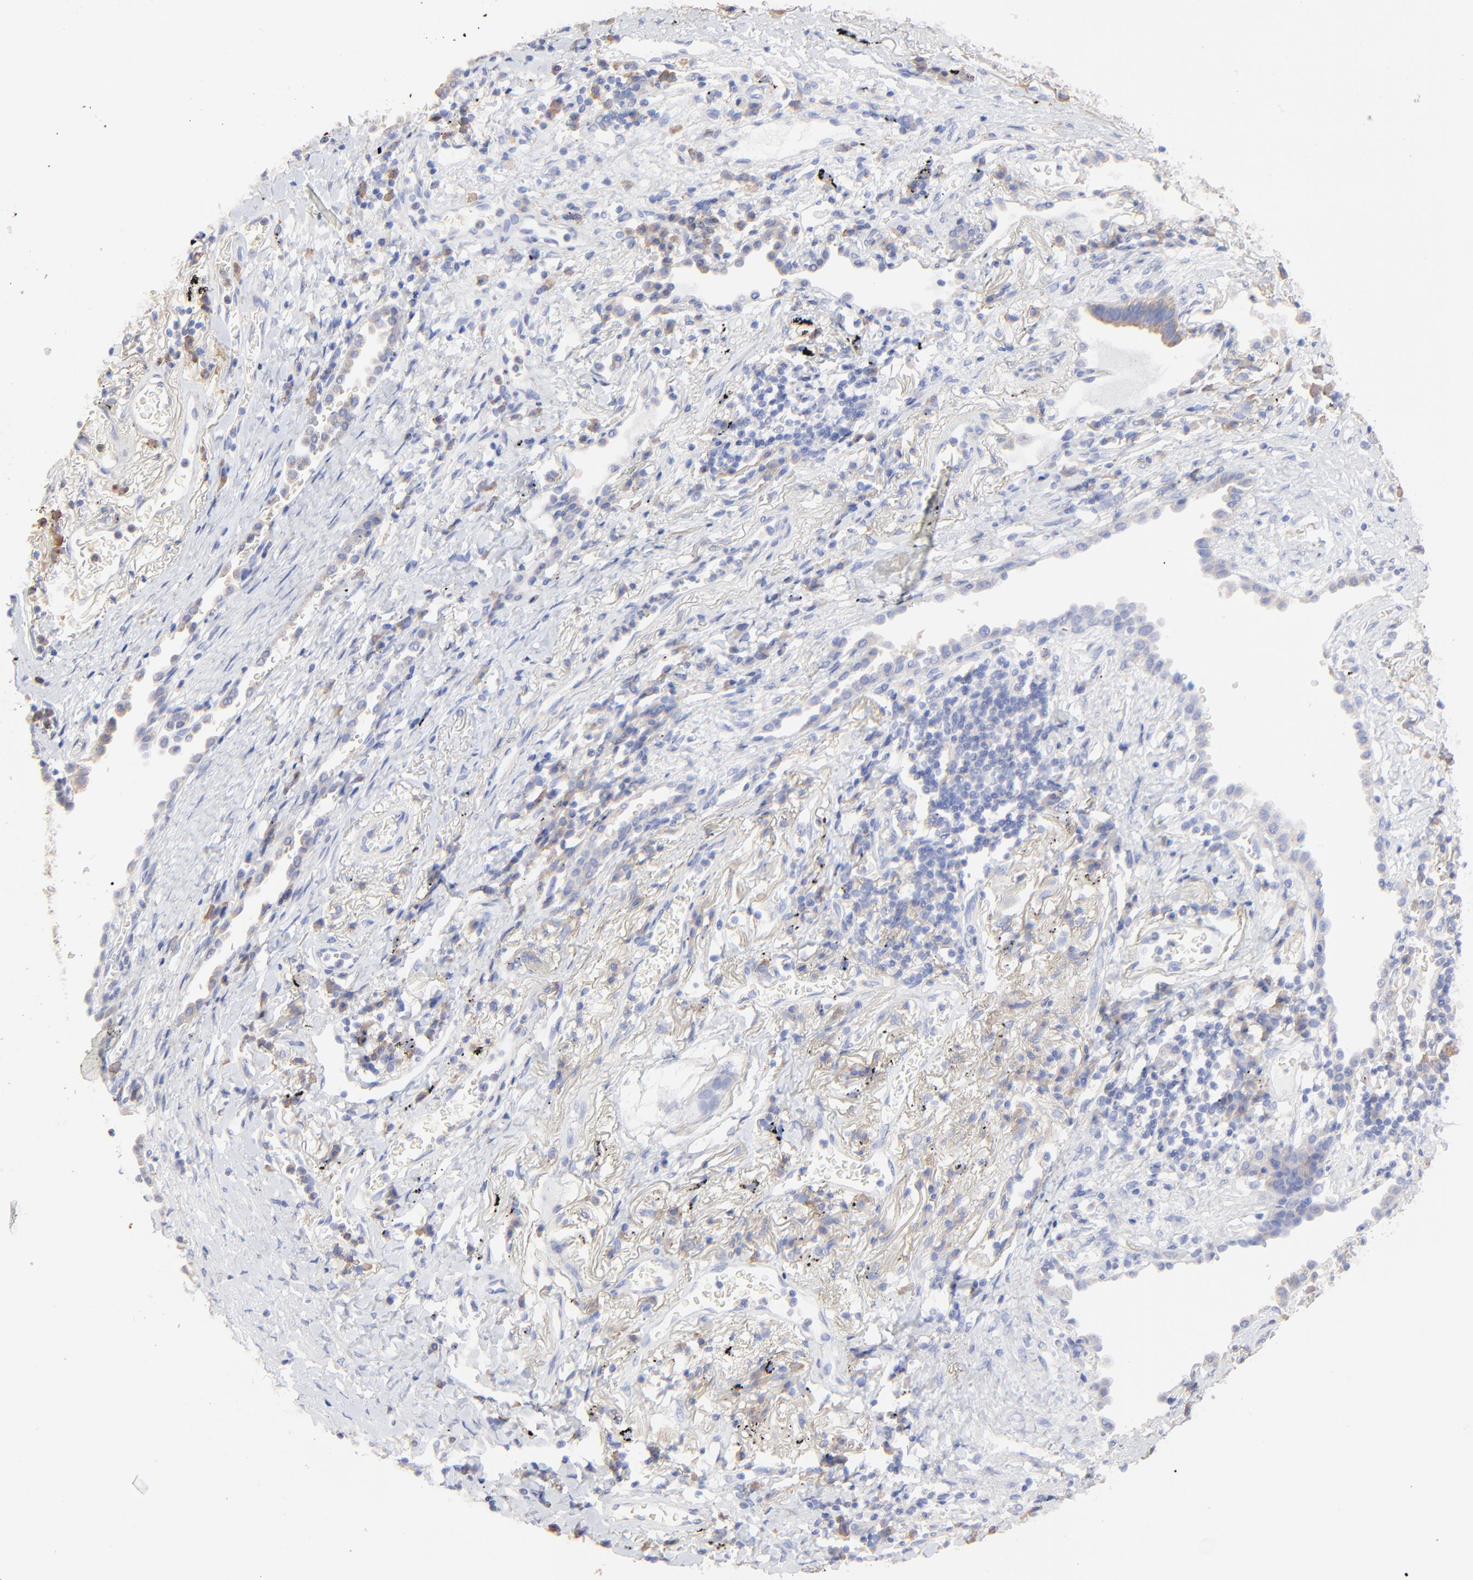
{"staining": {"intensity": "moderate", "quantity": ">75%", "location": "cytoplasmic/membranous"}, "tissue": "lung cancer", "cell_type": "Tumor cells", "image_type": "cancer", "snomed": [{"axis": "morphology", "description": "Adenocarcinoma, NOS"}, {"axis": "topography", "description": "Lung"}], "caption": "Lung cancer (adenocarcinoma) stained with a brown dye displays moderate cytoplasmic/membranous positive positivity in approximately >75% of tumor cells.", "gene": "PPFIBP2", "patient": {"sex": "female", "age": 64}}